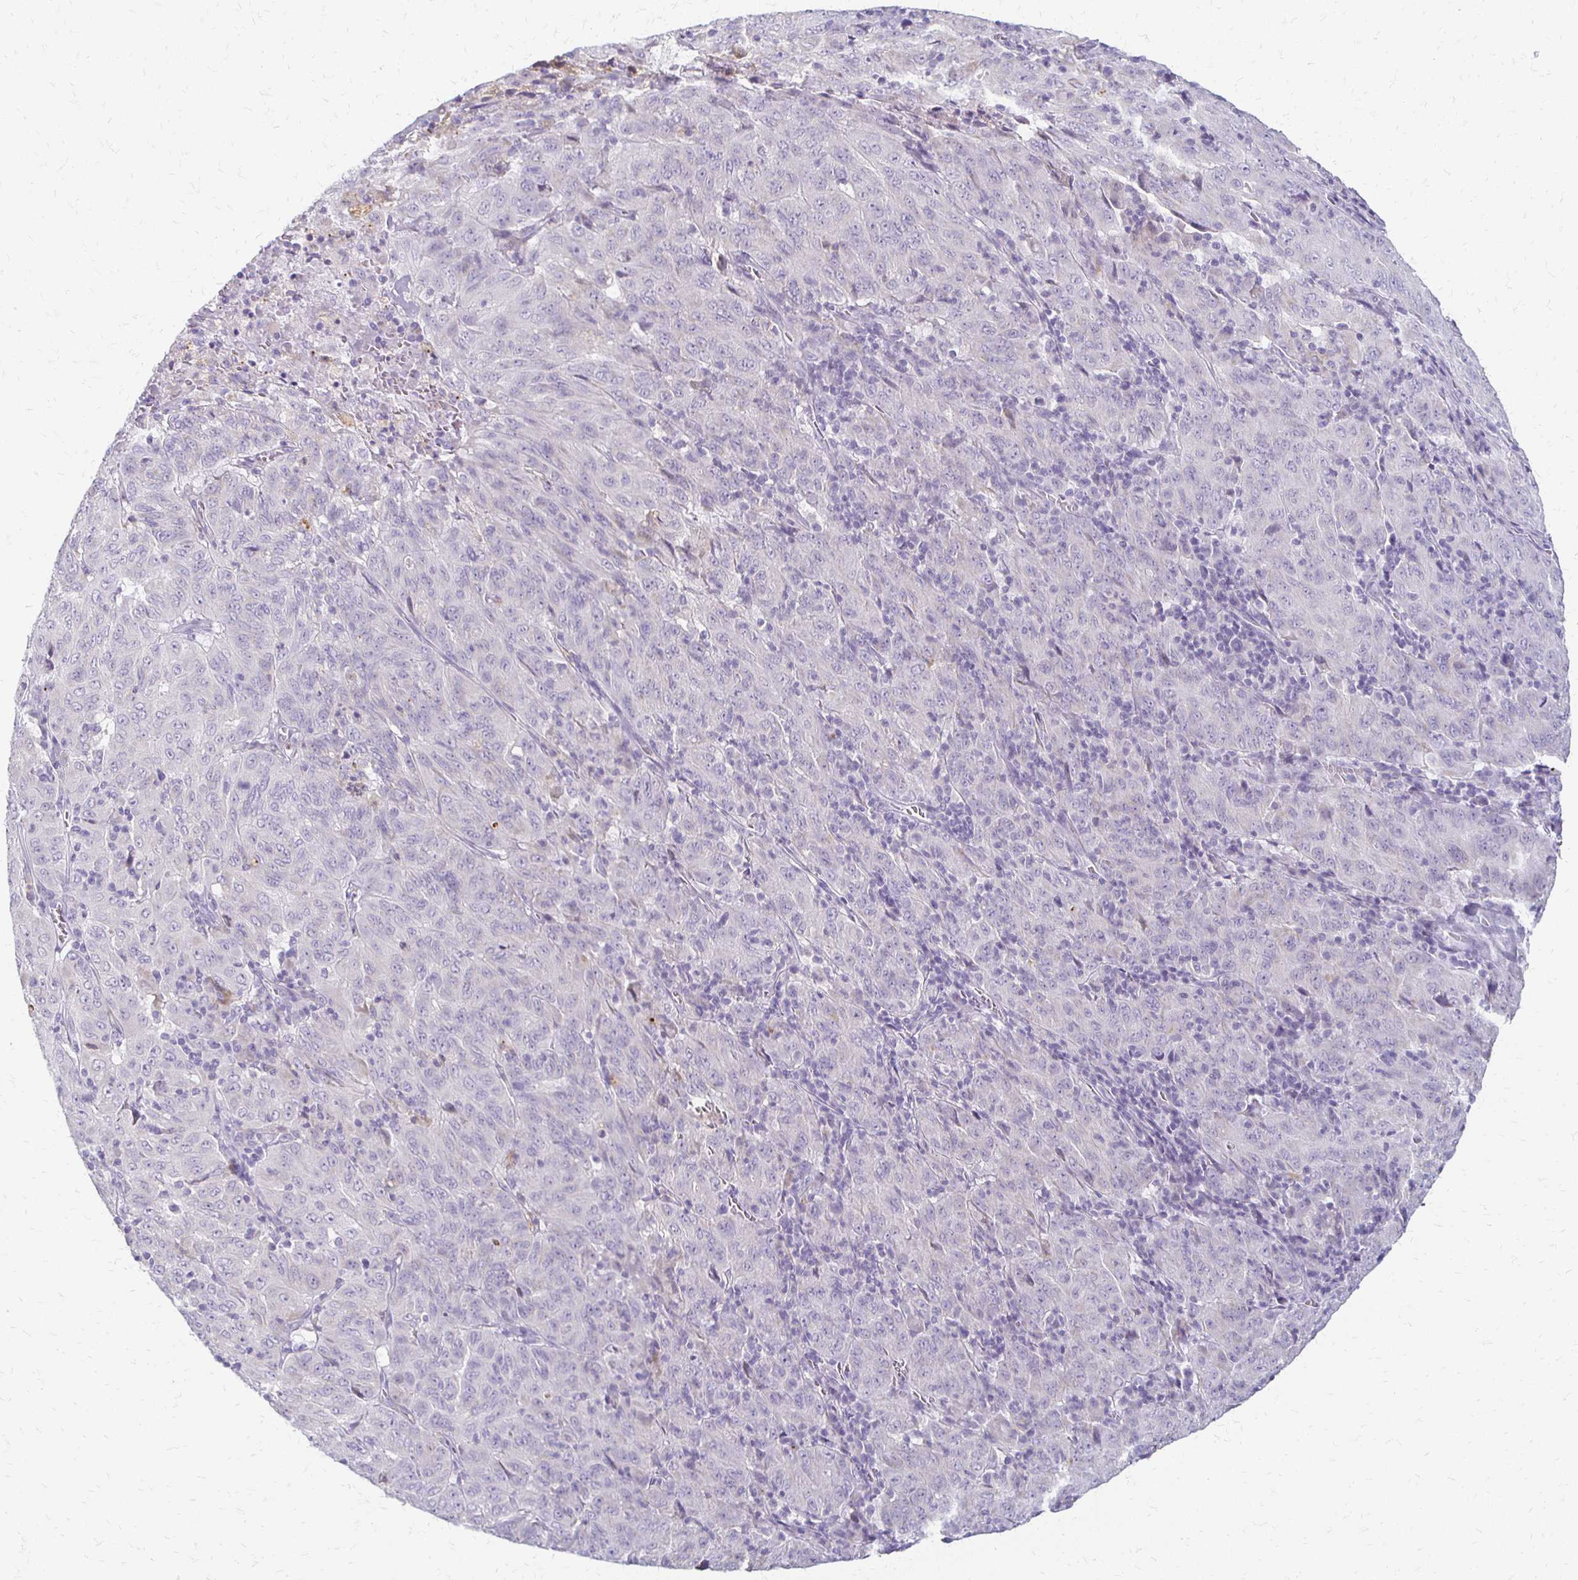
{"staining": {"intensity": "negative", "quantity": "none", "location": "none"}, "tissue": "pancreatic cancer", "cell_type": "Tumor cells", "image_type": "cancer", "snomed": [{"axis": "morphology", "description": "Adenocarcinoma, NOS"}, {"axis": "topography", "description": "Pancreas"}], "caption": "Immunohistochemistry (IHC) micrograph of neoplastic tissue: human pancreatic cancer stained with DAB (3,3'-diaminobenzidine) exhibits no significant protein staining in tumor cells.", "gene": "ACP5", "patient": {"sex": "male", "age": 63}}